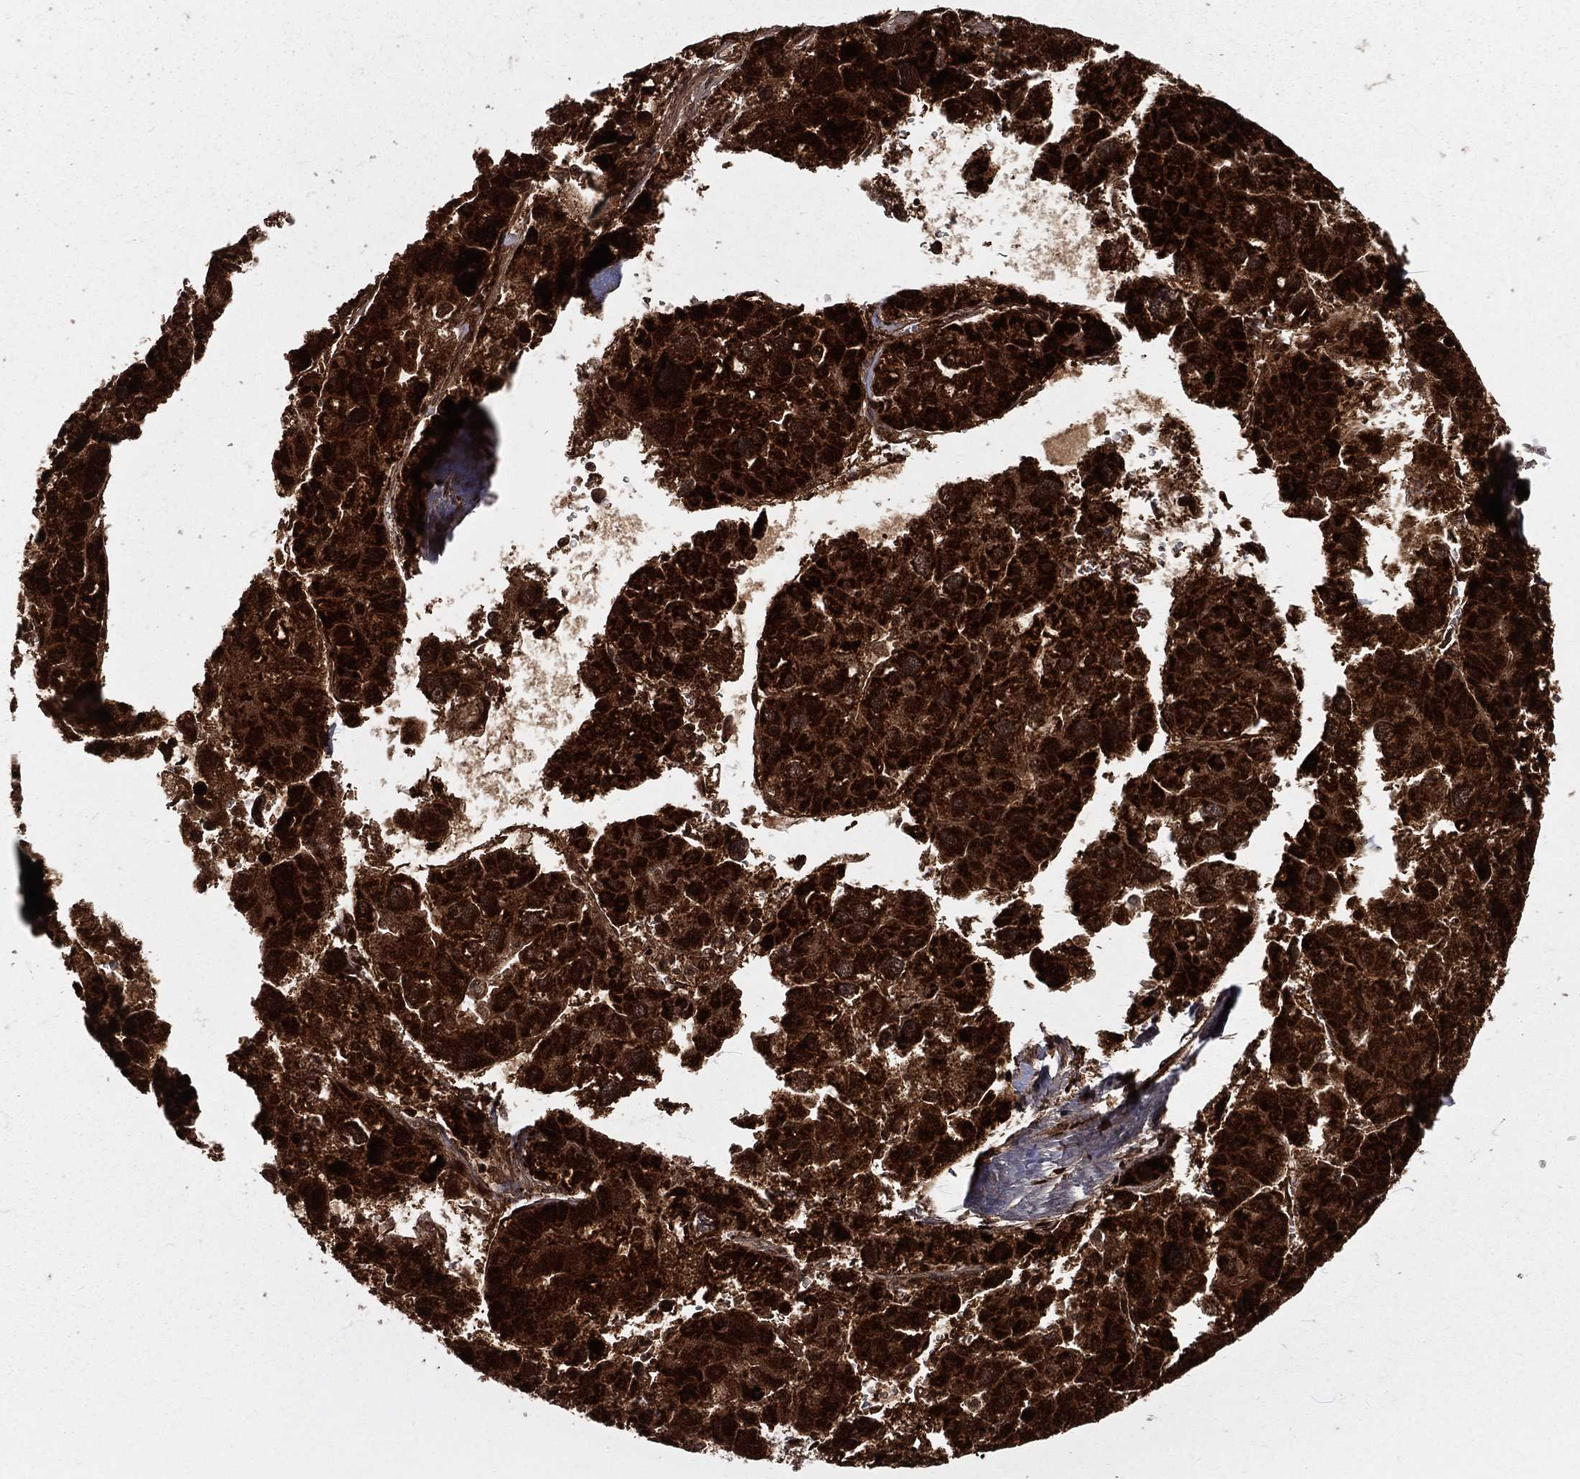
{"staining": {"intensity": "strong", "quantity": ">75%", "location": "cytoplasmic/membranous"}, "tissue": "liver cancer", "cell_type": "Tumor cells", "image_type": "cancer", "snomed": [{"axis": "morphology", "description": "Carcinoma, Hepatocellular, NOS"}, {"axis": "topography", "description": "Liver"}], "caption": "Protein staining reveals strong cytoplasmic/membranous expression in about >75% of tumor cells in liver cancer (hepatocellular carcinoma).", "gene": "MDM2", "patient": {"sex": "male", "age": 73}}